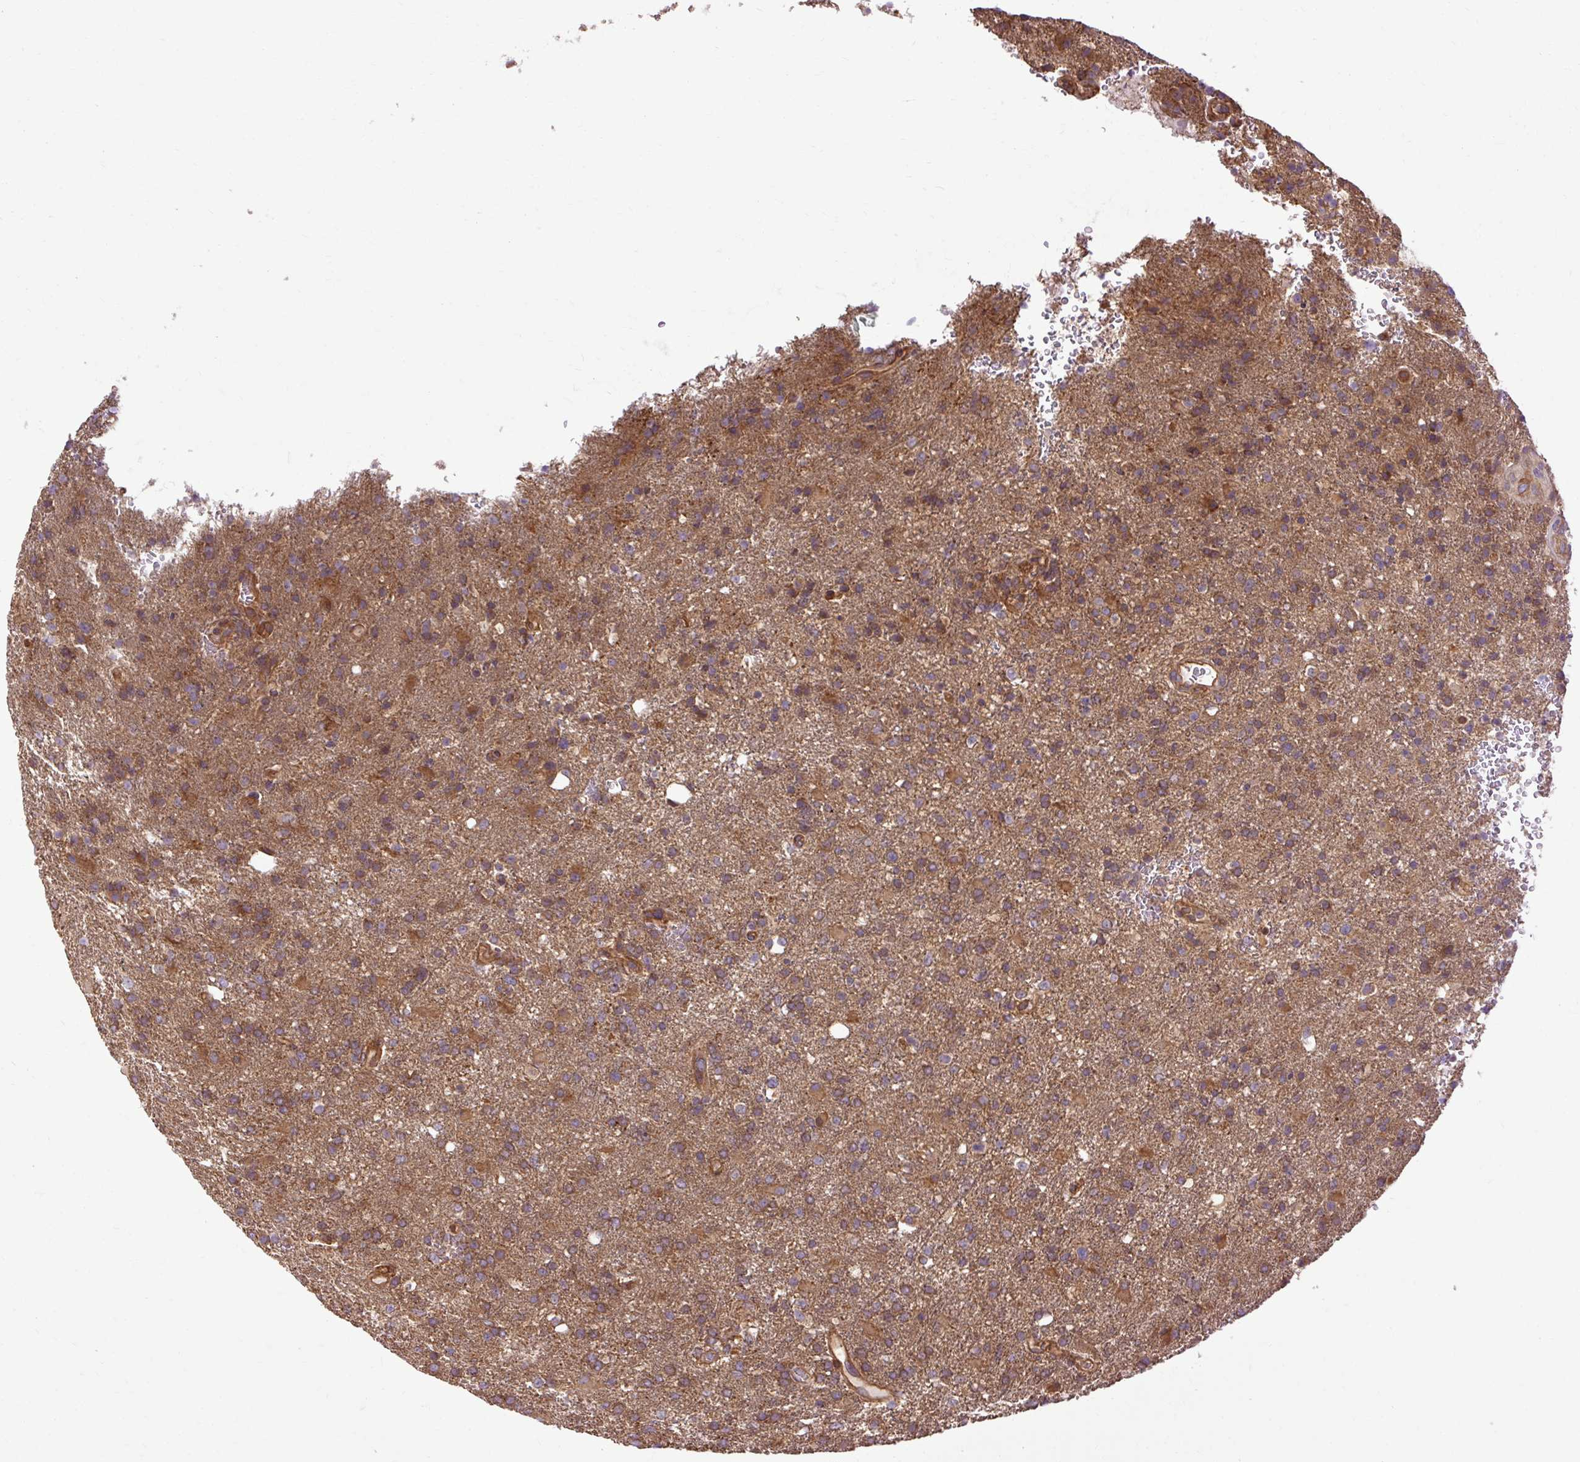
{"staining": {"intensity": "moderate", "quantity": ">75%", "location": "cytoplasmic/membranous"}, "tissue": "glioma", "cell_type": "Tumor cells", "image_type": "cancer", "snomed": [{"axis": "morphology", "description": "Glioma, malignant, High grade"}, {"axis": "topography", "description": "Brain"}], "caption": "Human high-grade glioma (malignant) stained for a protein (brown) demonstrates moderate cytoplasmic/membranous positive positivity in approximately >75% of tumor cells.", "gene": "CCDC93", "patient": {"sex": "female", "age": 74}}